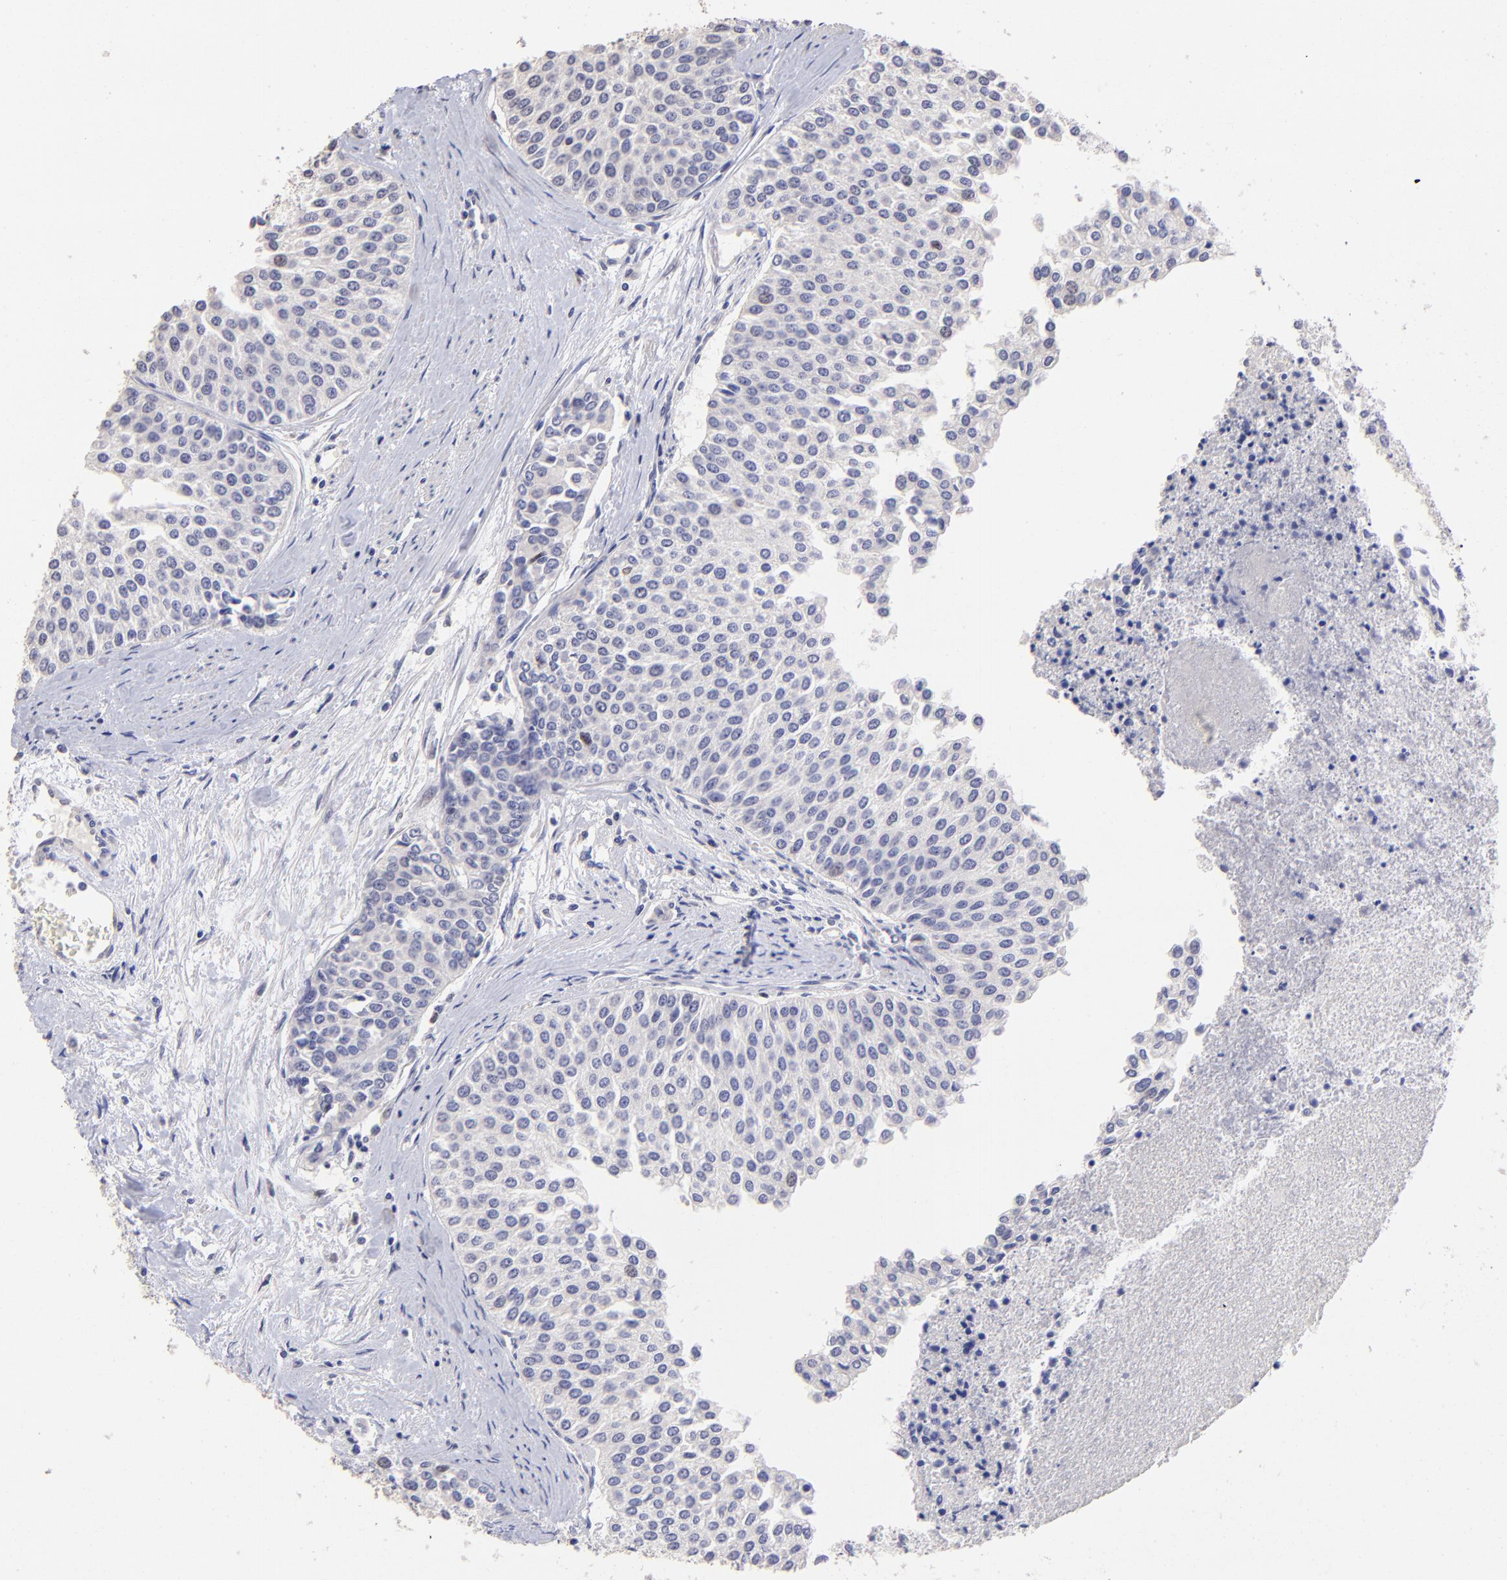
{"staining": {"intensity": "weak", "quantity": "<25%", "location": "nuclear"}, "tissue": "urothelial cancer", "cell_type": "Tumor cells", "image_type": "cancer", "snomed": [{"axis": "morphology", "description": "Urothelial carcinoma, Low grade"}, {"axis": "topography", "description": "Urinary bladder"}], "caption": "The histopathology image shows no significant staining in tumor cells of urothelial cancer.", "gene": "DNMT1", "patient": {"sex": "female", "age": 73}}